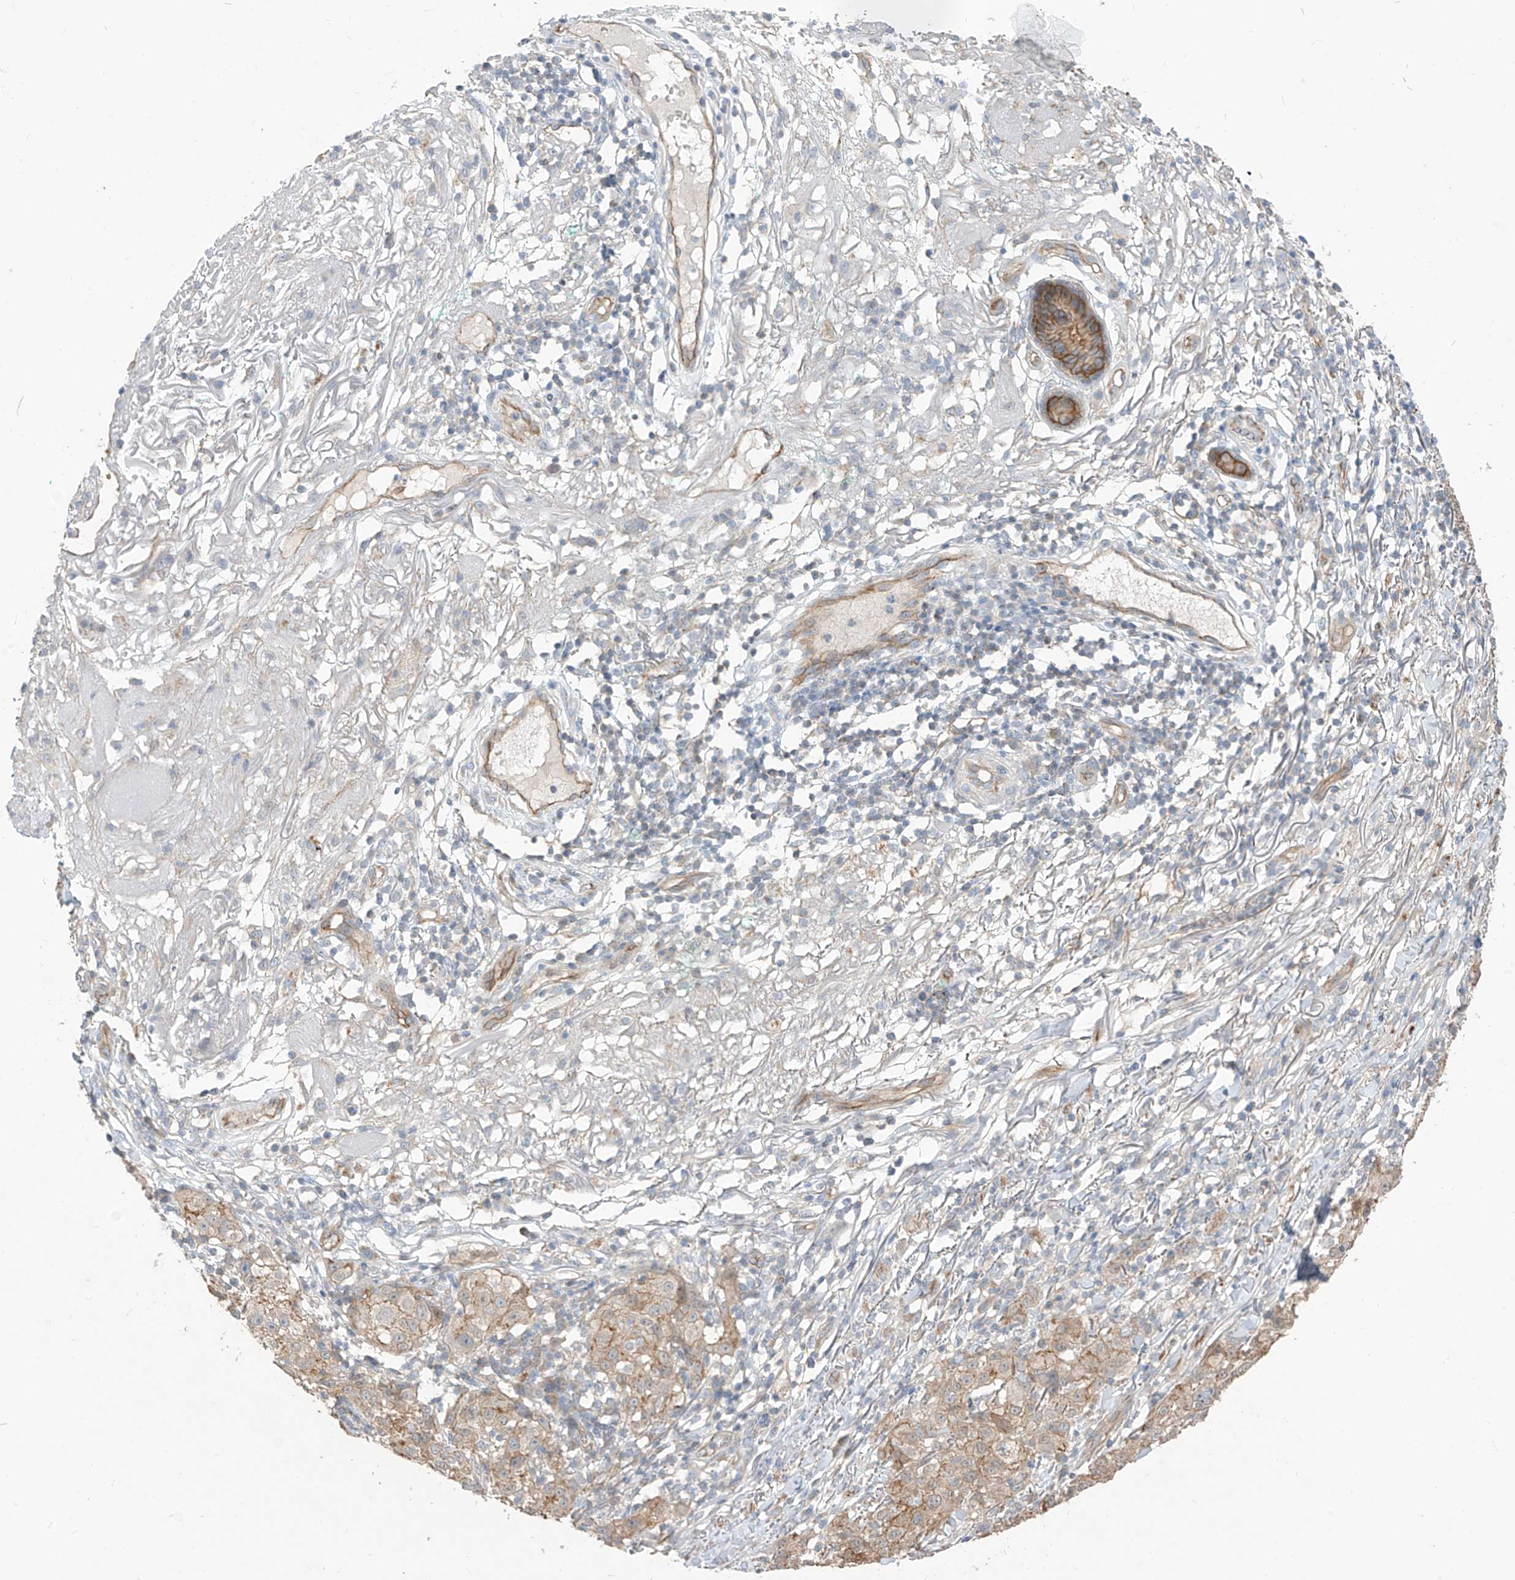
{"staining": {"intensity": "weak", "quantity": "<25%", "location": "cytoplasmic/membranous"}, "tissue": "melanoma", "cell_type": "Tumor cells", "image_type": "cancer", "snomed": [{"axis": "morphology", "description": "Necrosis, NOS"}, {"axis": "morphology", "description": "Malignant melanoma, NOS"}, {"axis": "topography", "description": "Skin"}], "caption": "A high-resolution histopathology image shows immunohistochemistry staining of malignant melanoma, which displays no significant staining in tumor cells. (Stains: DAB (3,3'-diaminobenzidine) IHC with hematoxylin counter stain, Microscopy: brightfield microscopy at high magnification).", "gene": "EPHX4", "patient": {"sex": "female", "age": 87}}